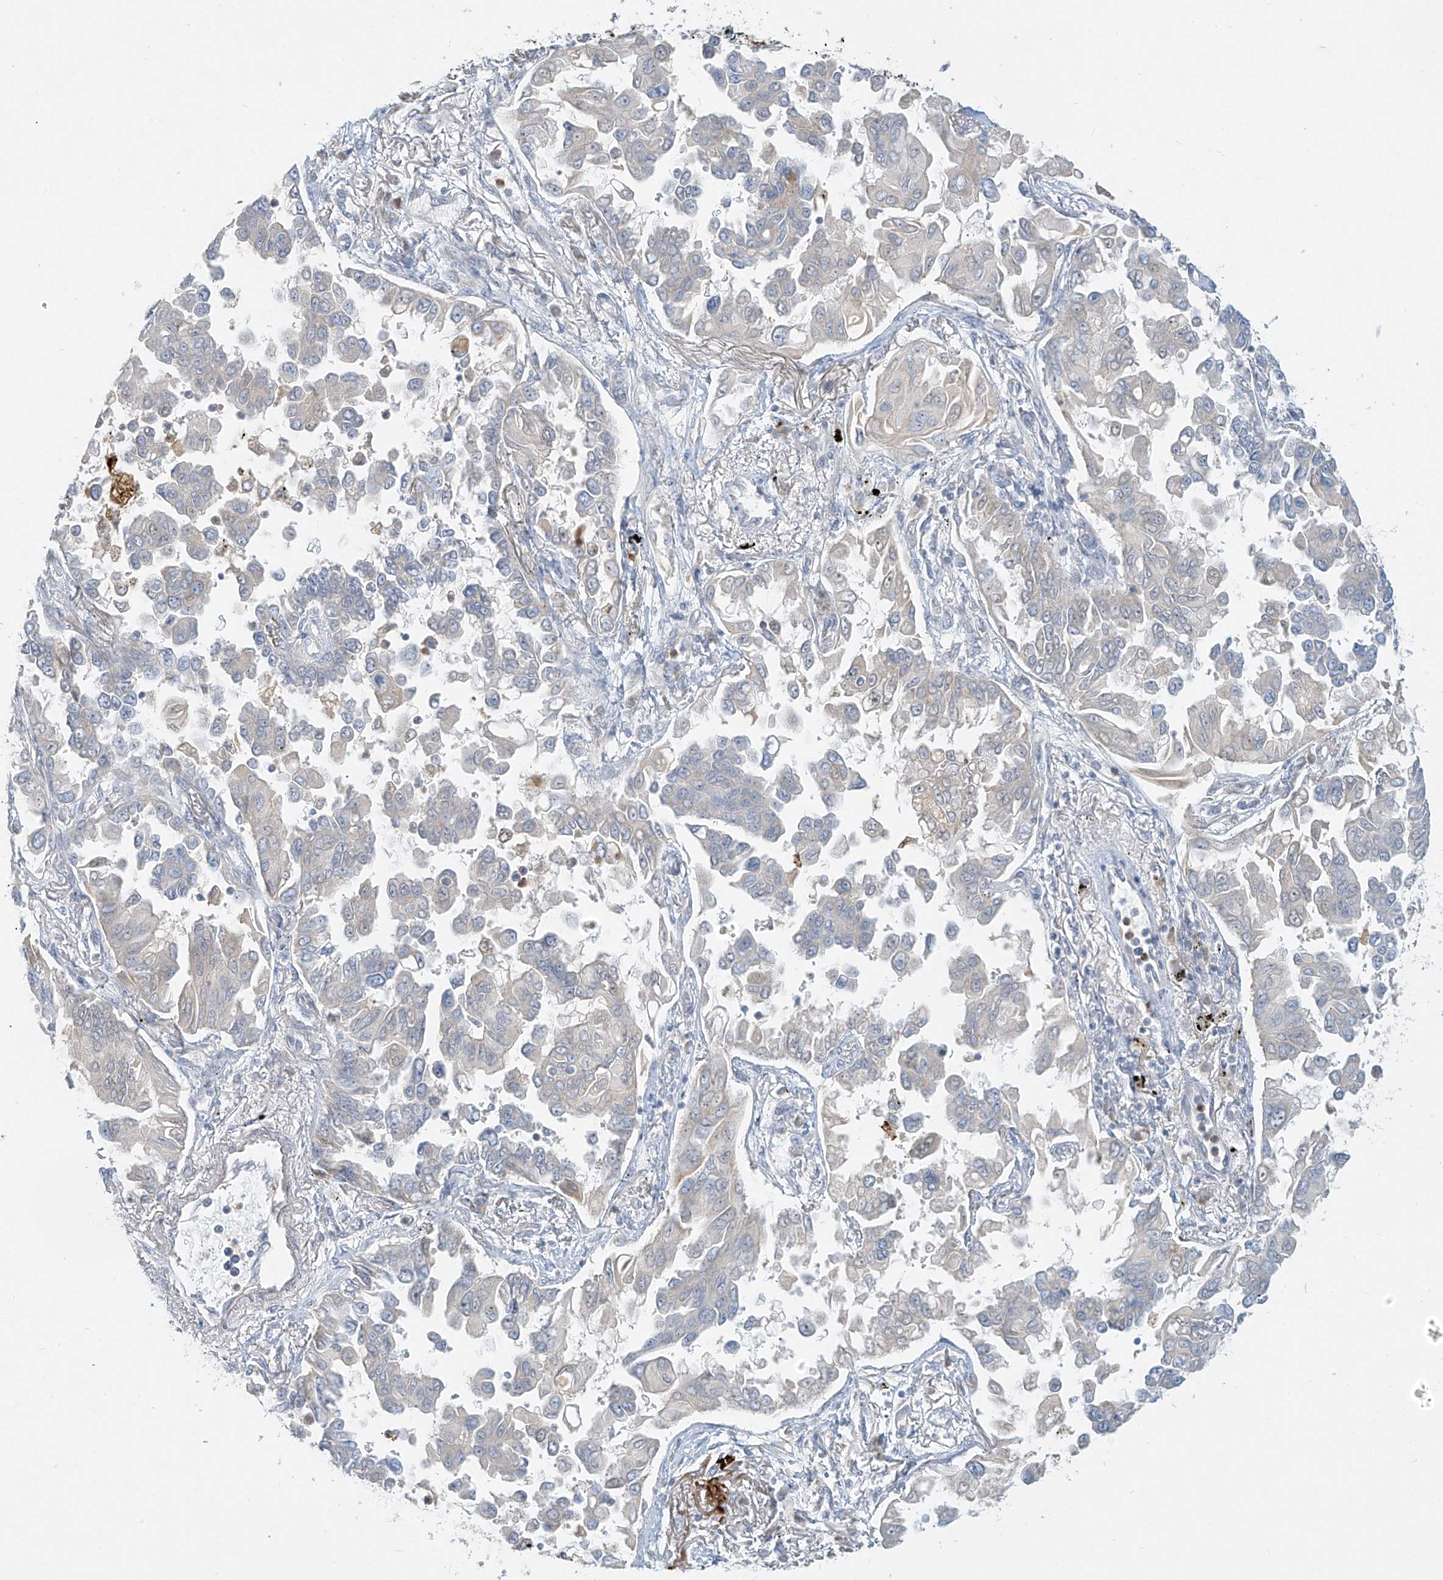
{"staining": {"intensity": "negative", "quantity": "none", "location": "none"}, "tissue": "lung cancer", "cell_type": "Tumor cells", "image_type": "cancer", "snomed": [{"axis": "morphology", "description": "Adenocarcinoma, NOS"}, {"axis": "topography", "description": "Lung"}], "caption": "Tumor cells are negative for brown protein staining in adenocarcinoma (lung).", "gene": "C2orf42", "patient": {"sex": "female", "age": 67}}